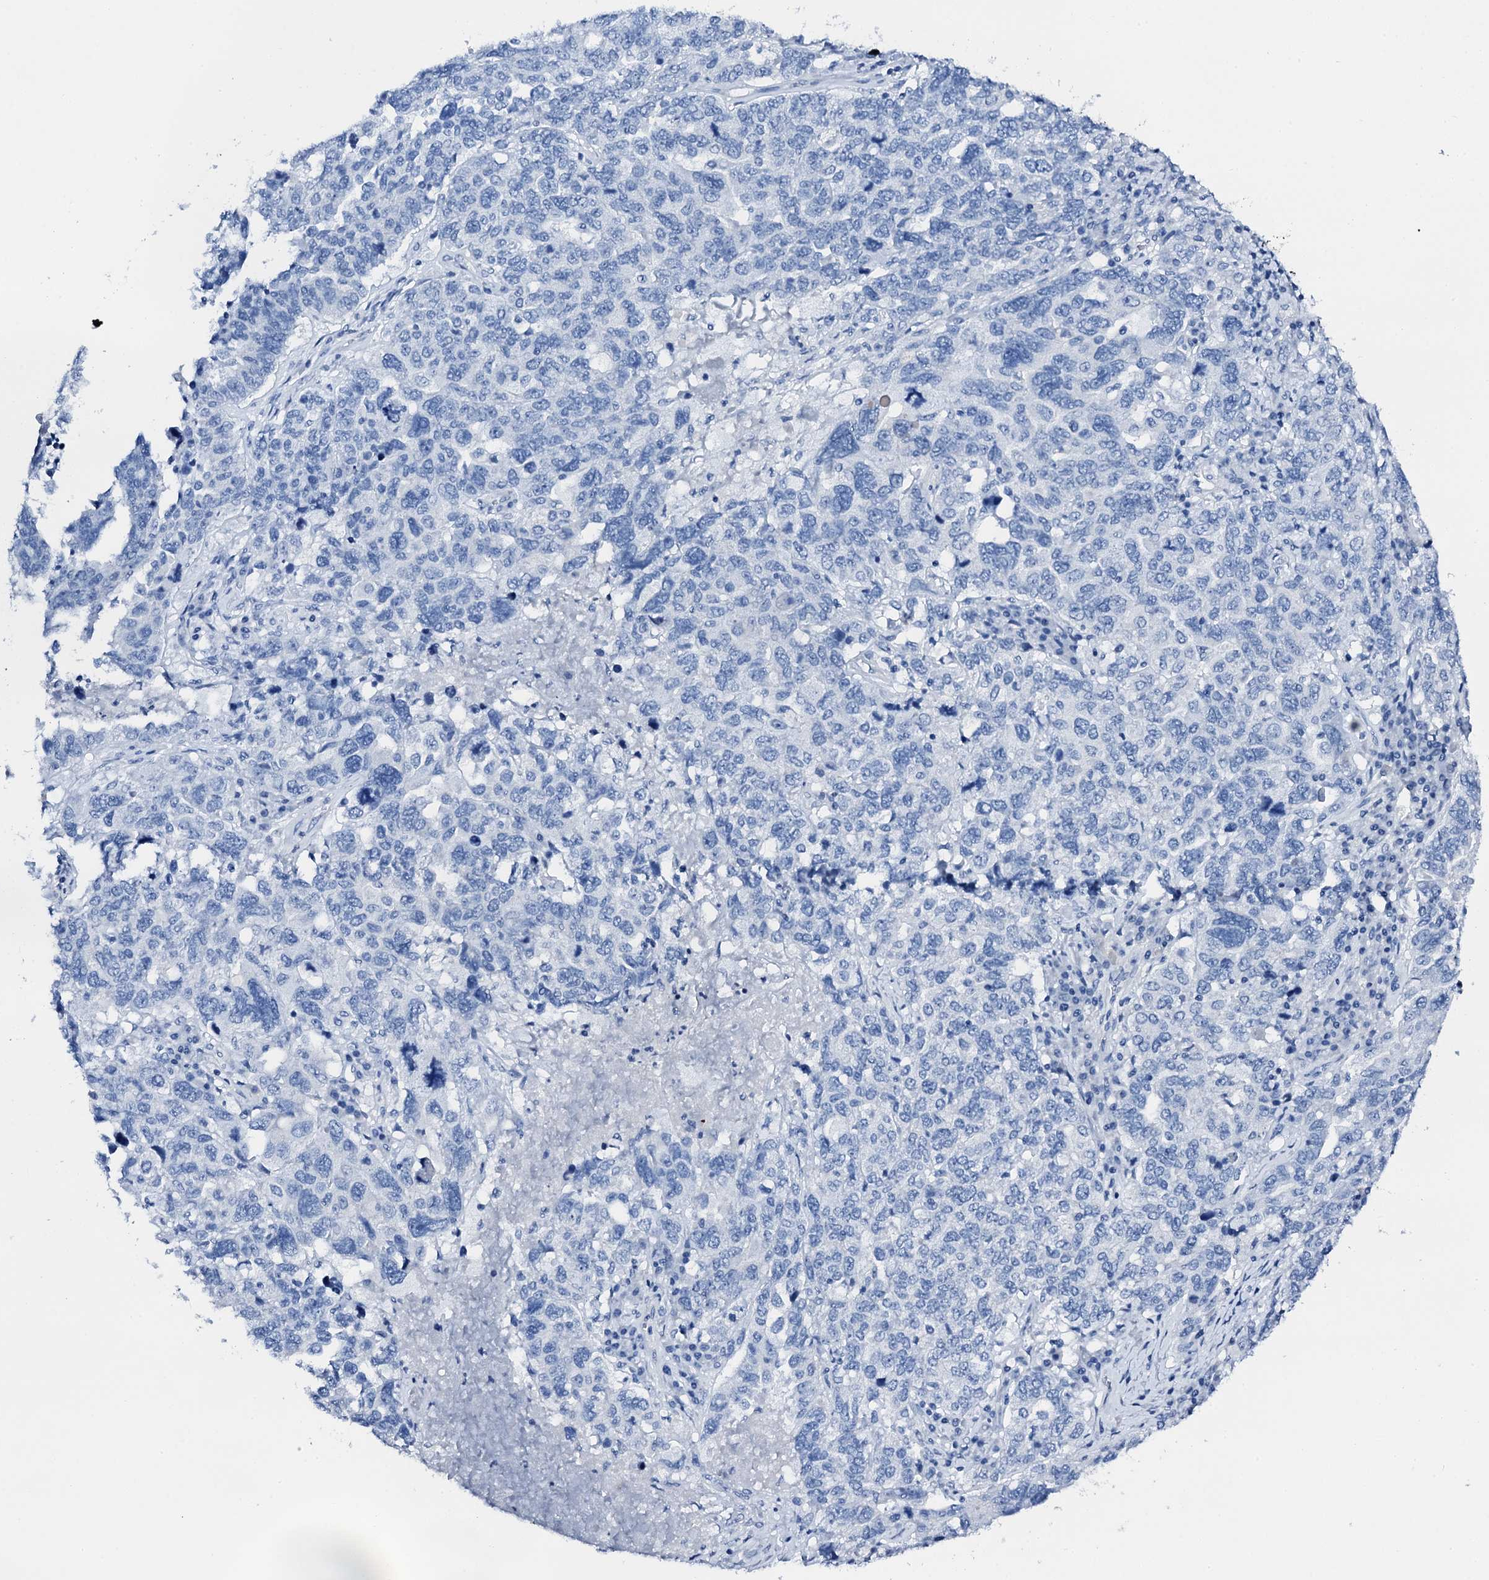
{"staining": {"intensity": "negative", "quantity": "none", "location": "none"}, "tissue": "ovarian cancer", "cell_type": "Tumor cells", "image_type": "cancer", "snomed": [{"axis": "morphology", "description": "Carcinoma, endometroid"}, {"axis": "topography", "description": "Ovary"}], "caption": "DAB (3,3'-diaminobenzidine) immunohistochemical staining of human ovarian endometroid carcinoma shows no significant positivity in tumor cells.", "gene": "PTH", "patient": {"sex": "female", "age": 62}}